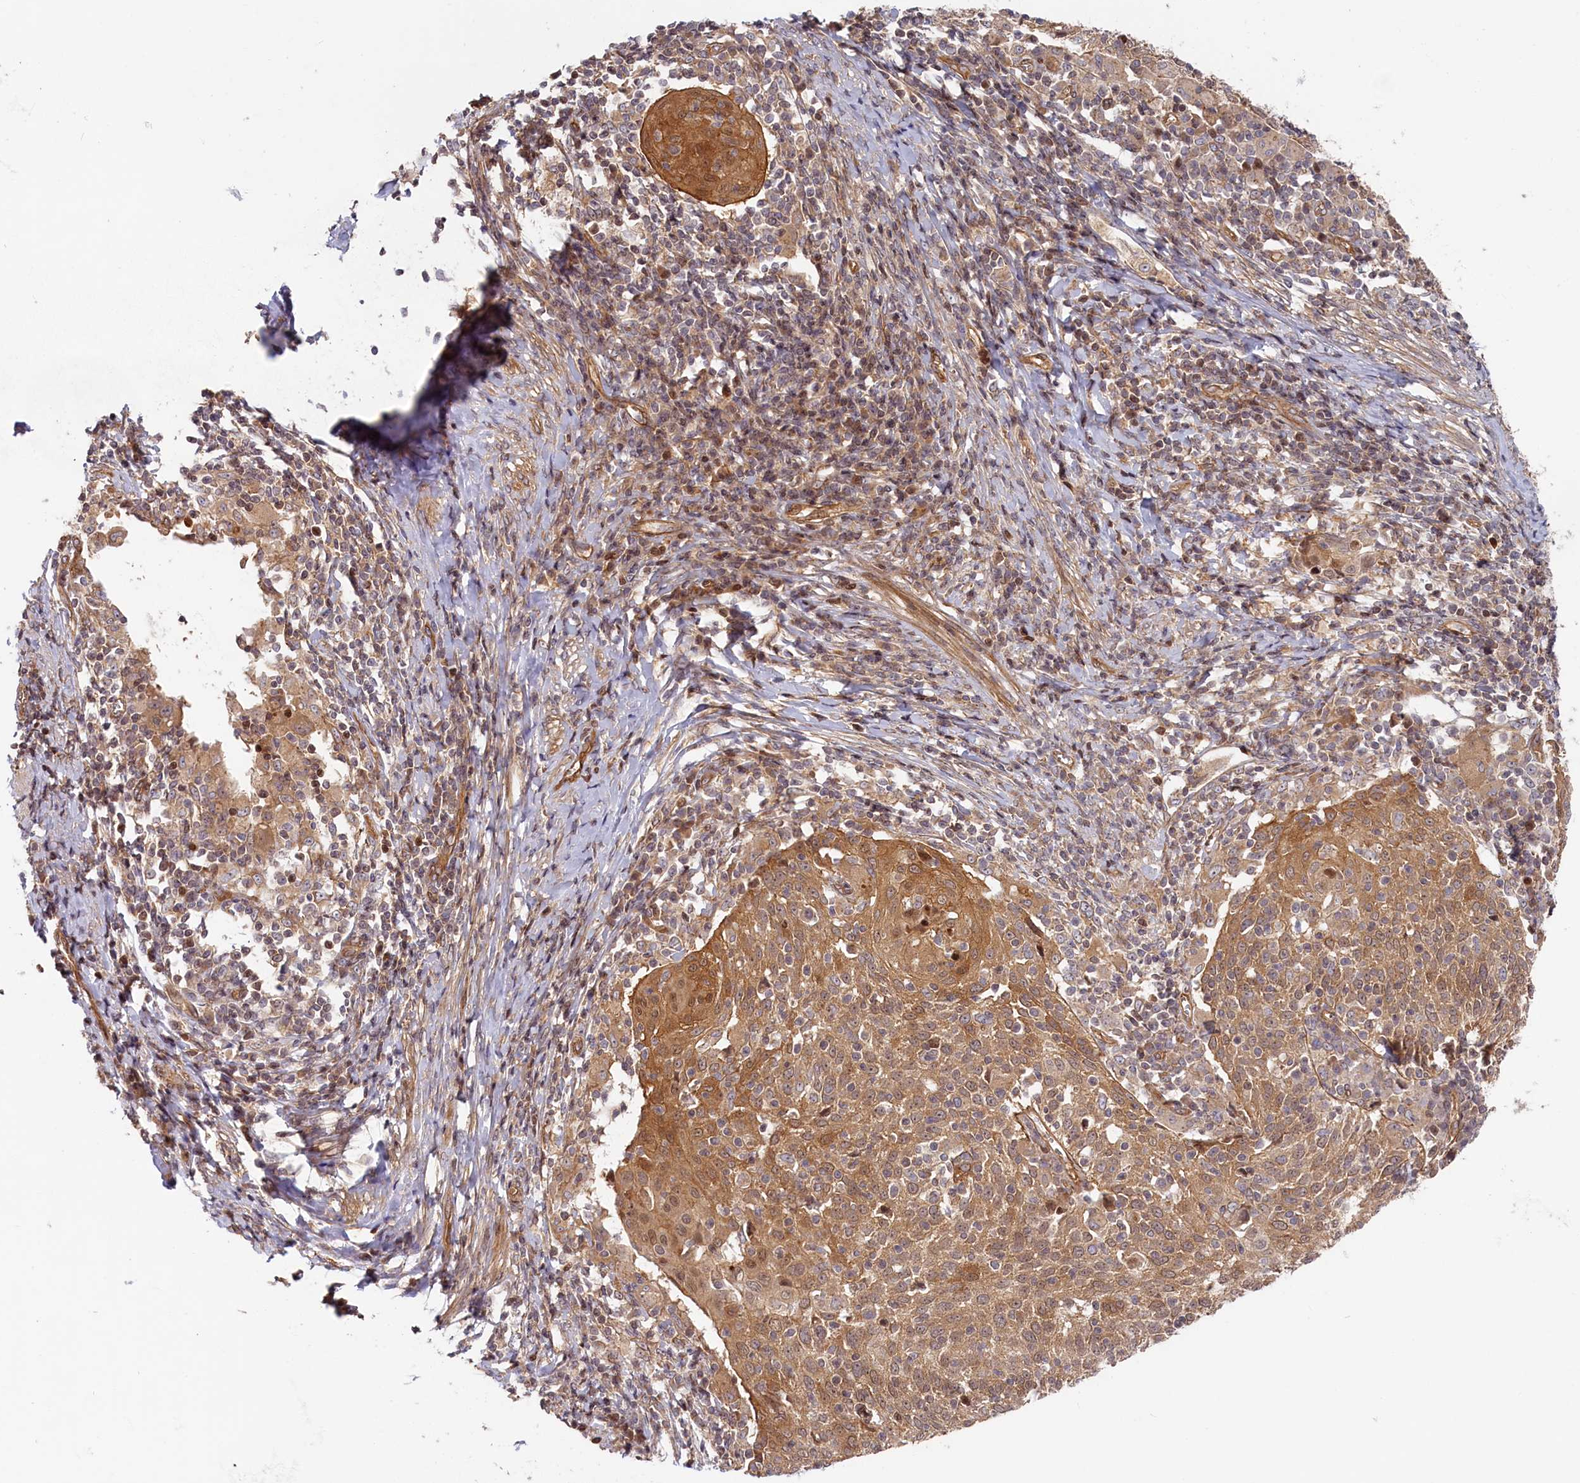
{"staining": {"intensity": "moderate", "quantity": ">75%", "location": "cytoplasmic/membranous"}, "tissue": "cervical cancer", "cell_type": "Tumor cells", "image_type": "cancer", "snomed": [{"axis": "morphology", "description": "Squamous cell carcinoma, NOS"}, {"axis": "topography", "description": "Cervix"}], "caption": "DAB (3,3'-diaminobenzidine) immunohistochemical staining of cervical cancer demonstrates moderate cytoplasmic/membranous protein expression in about >75% of tumor cells.", "gene": "CEP44", "patient": {"sex": "female", "age": 52}}